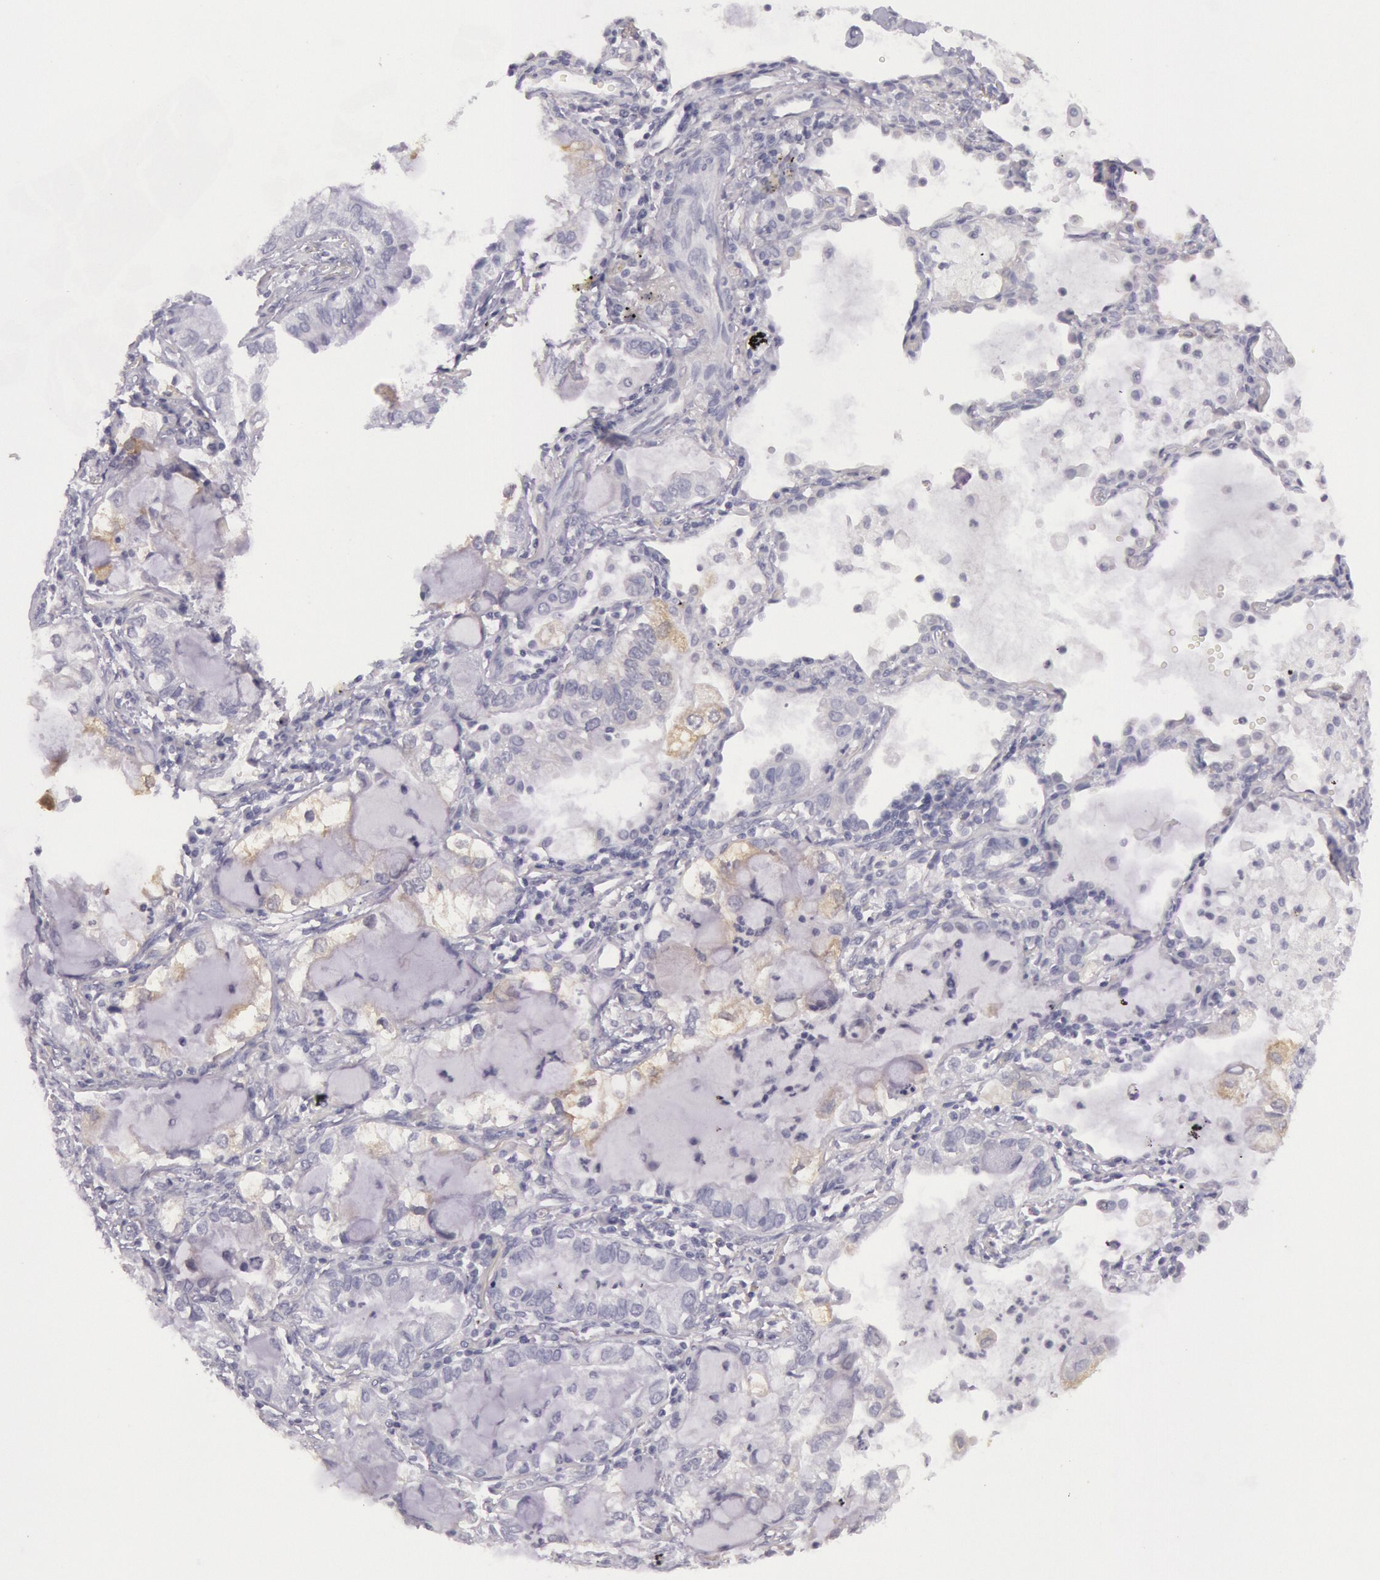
{"staining": {"intensity": "negative", "quantity": "none", "location": "none"}, "tissue": "lung cancer", "cell_type": "Tumor cells", "image_type": "cancer", "snomed": [{"axis": "morphology", "description": "Adenocarcinoma, NOS"}, {"axis": "topography", "description": "Lung"}], "caption": "An IHC micrograph of lung adenocarcinoma is shown. There is no staining in tumor cells of lung adenocarcinoma.", "gene": "CKB", "patient": {"sex": "female", "age": 50}}